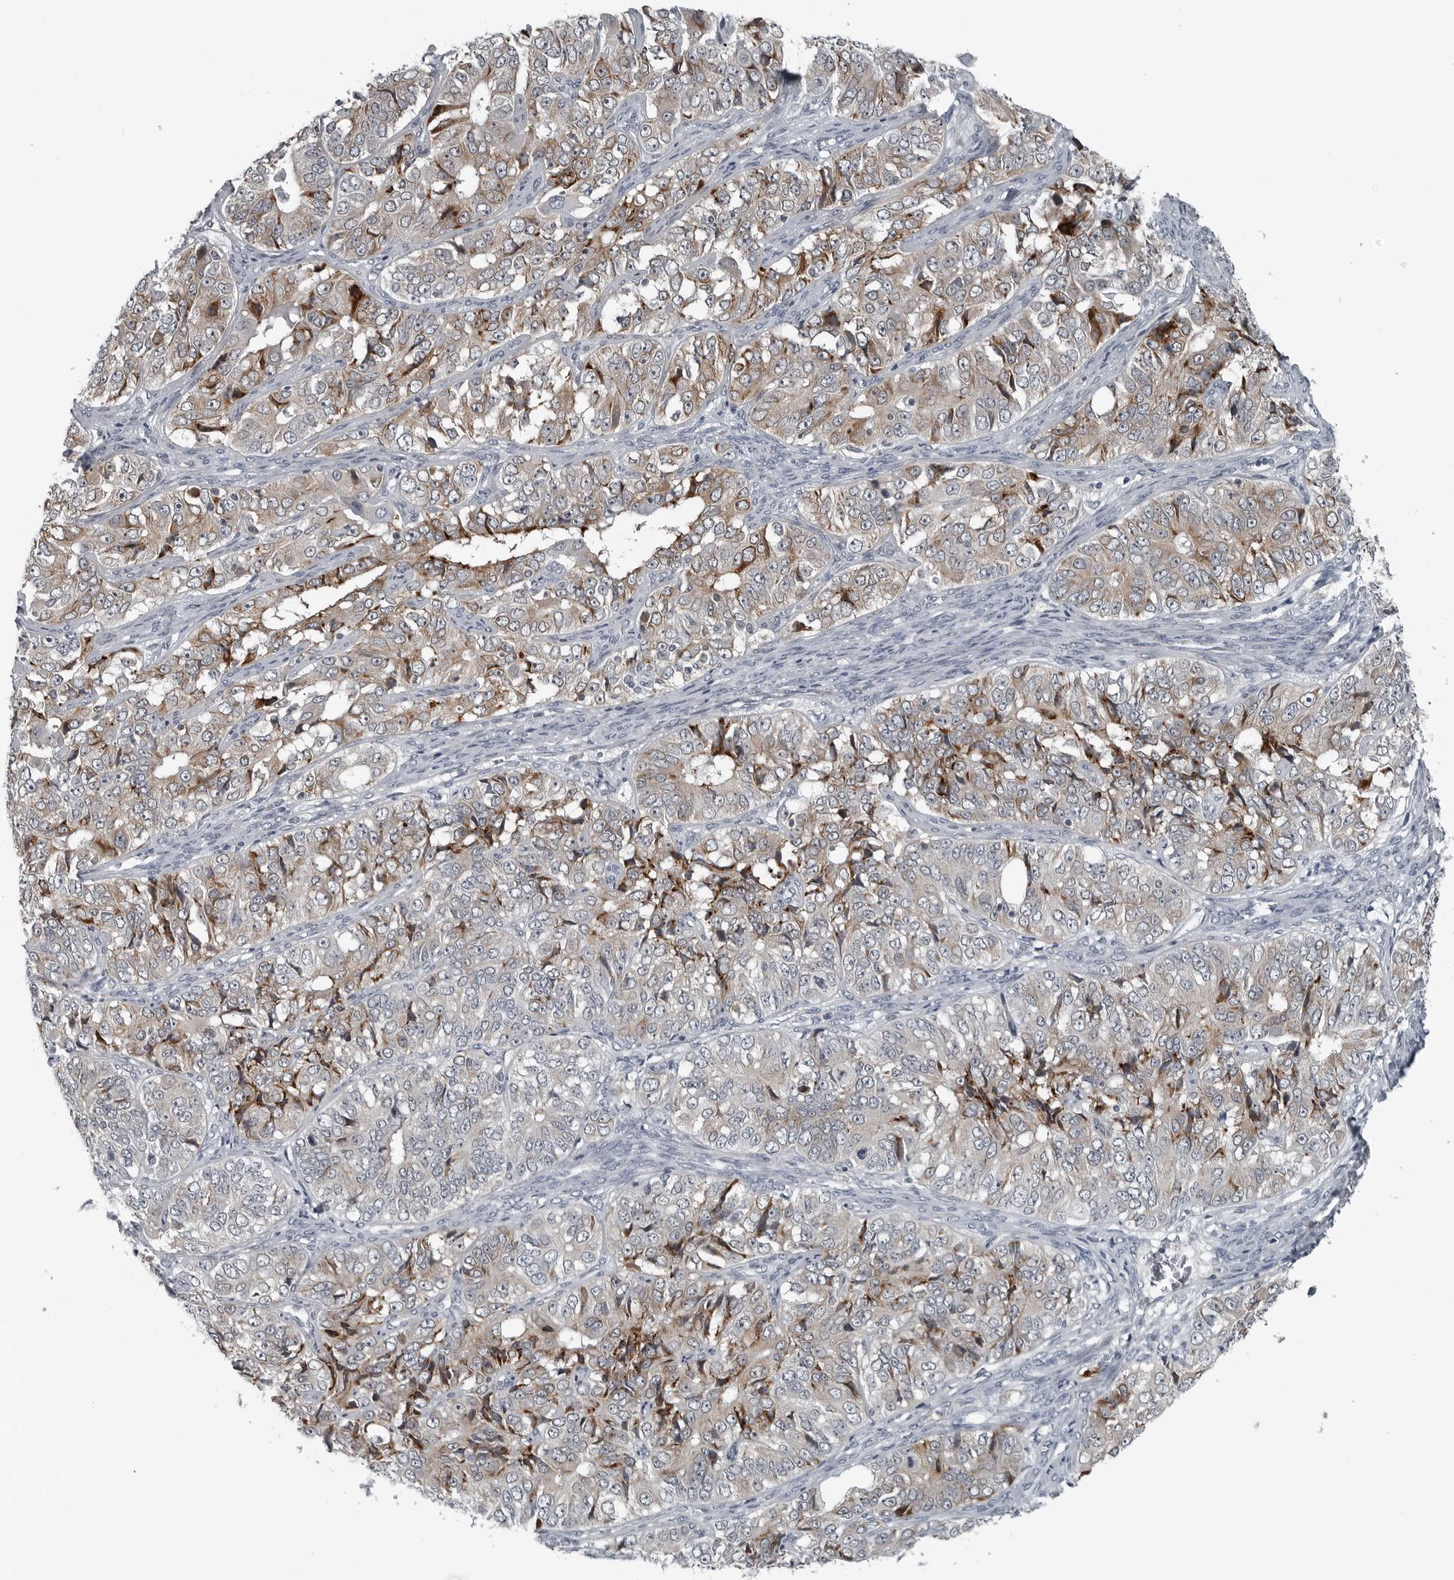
{"staining": {"intensity": "weak", "quantity": "25%-75%", "location": "cytoplasmic/membranous"}, "tissue": "ovarian cancer", "cell_type": "Tumor cells", "image_type": "cancer", "snomed": [{"axis": "morphology", "description": "Carcinoma, endometroid"}, {"axis": "topography", "description": "Ovary"}], "caption": "A high-resolution histopathology image shows IHC staining of ovarian cancer, which shows weak cytoplasmic/membranous expression in about 25%-75% of tumor cells. Ihc stains the protein in brown and the nuclei are stained blue.", "gene": "DNAAF11", "patient": {"sex": "female", "age": 51}}